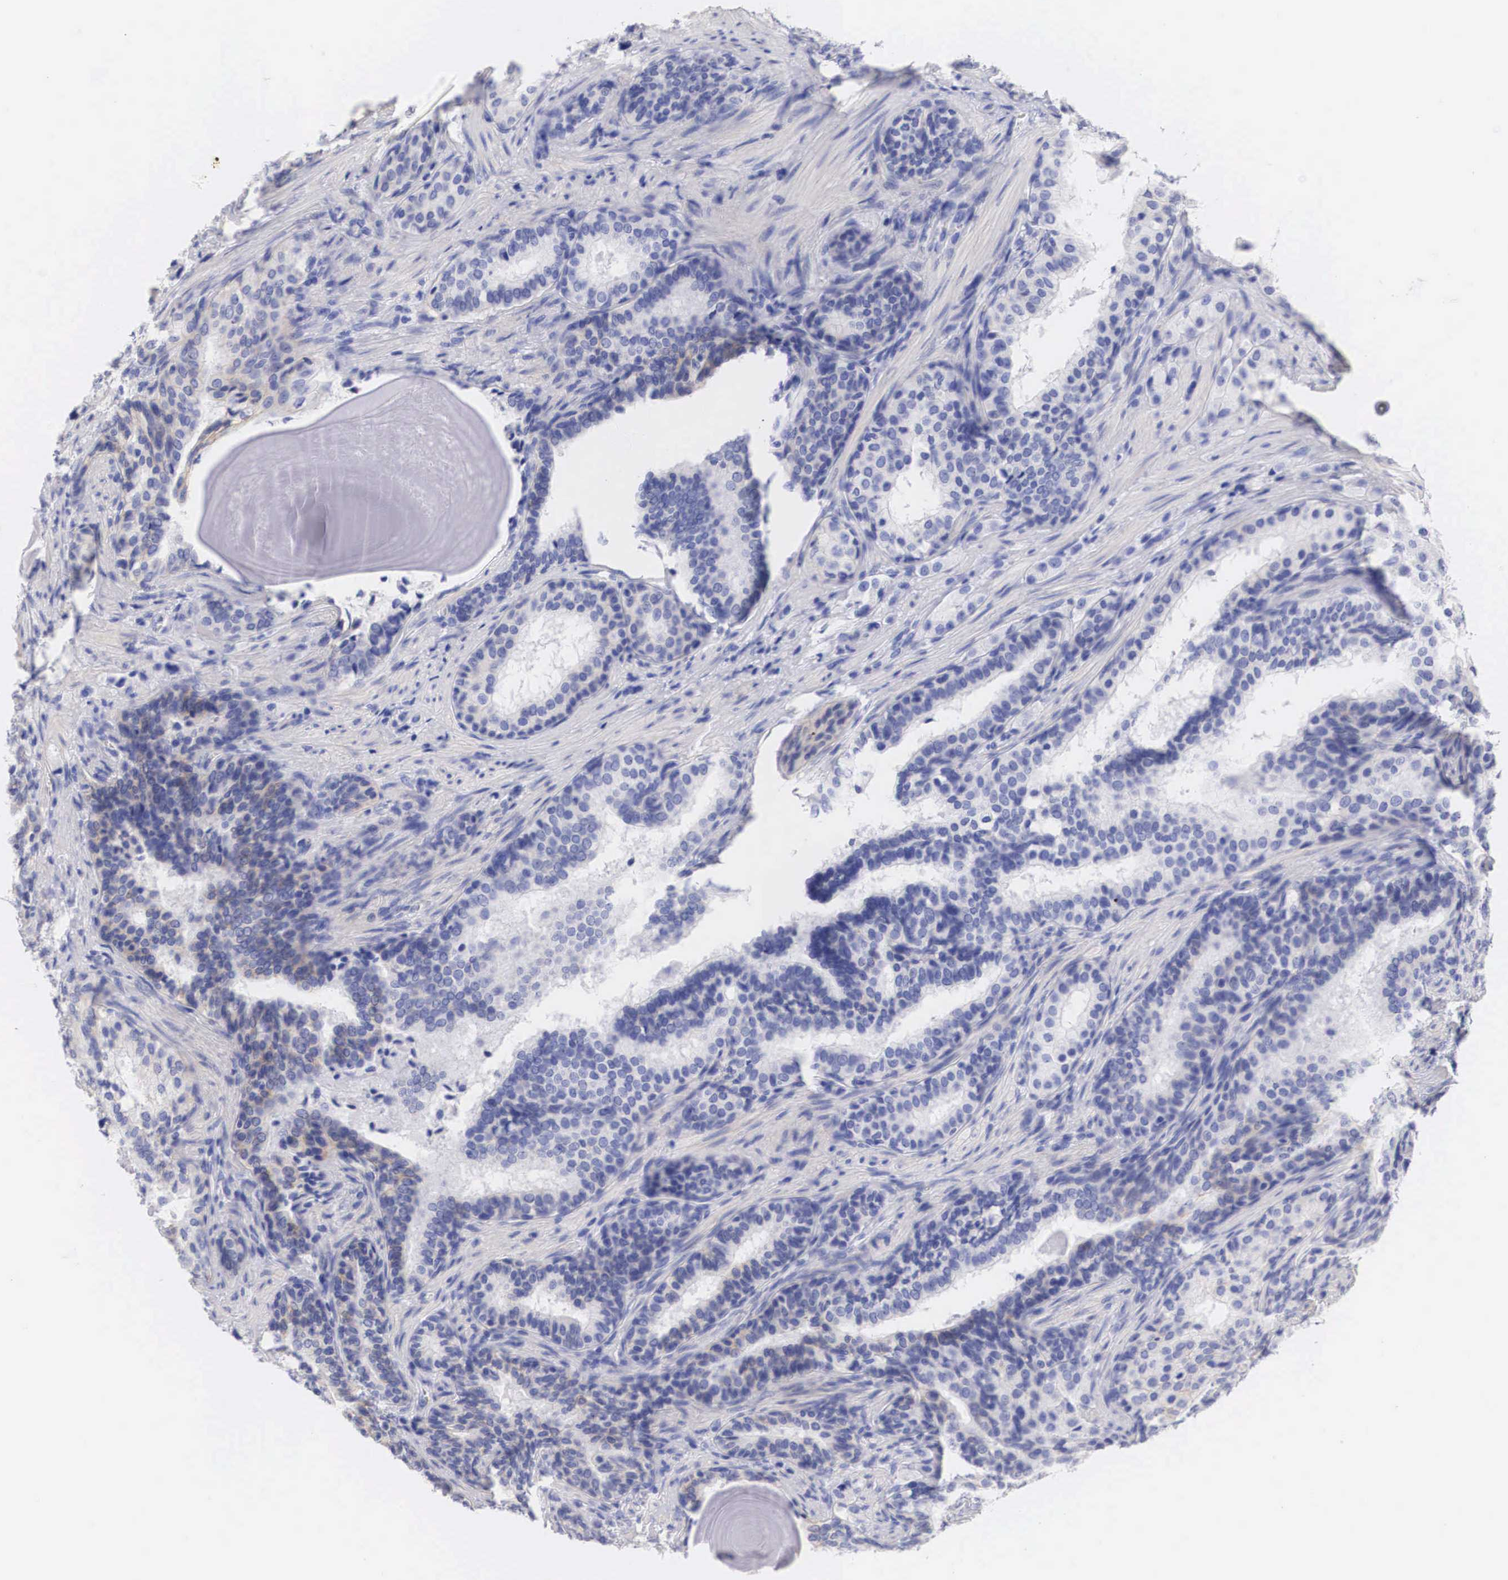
{"staining": {"intensity": "negative", "quantity": "none", "location": "none"}, "tissue": "prostate cancer", "cell_type": "Tumor cells", "image_type": "cancer", "snomed": [{"axis": "morphology", "description": "Adenocarcinoma, Medium grade"}, {"axis": "topography", "description": "Prostate"}], "caption": "There is no significant expression in tumor cells of prostate adenocarcinoma (medium-grade).", "gene": "ERBB2", "patient": {"sex": "male", "age": 70}}